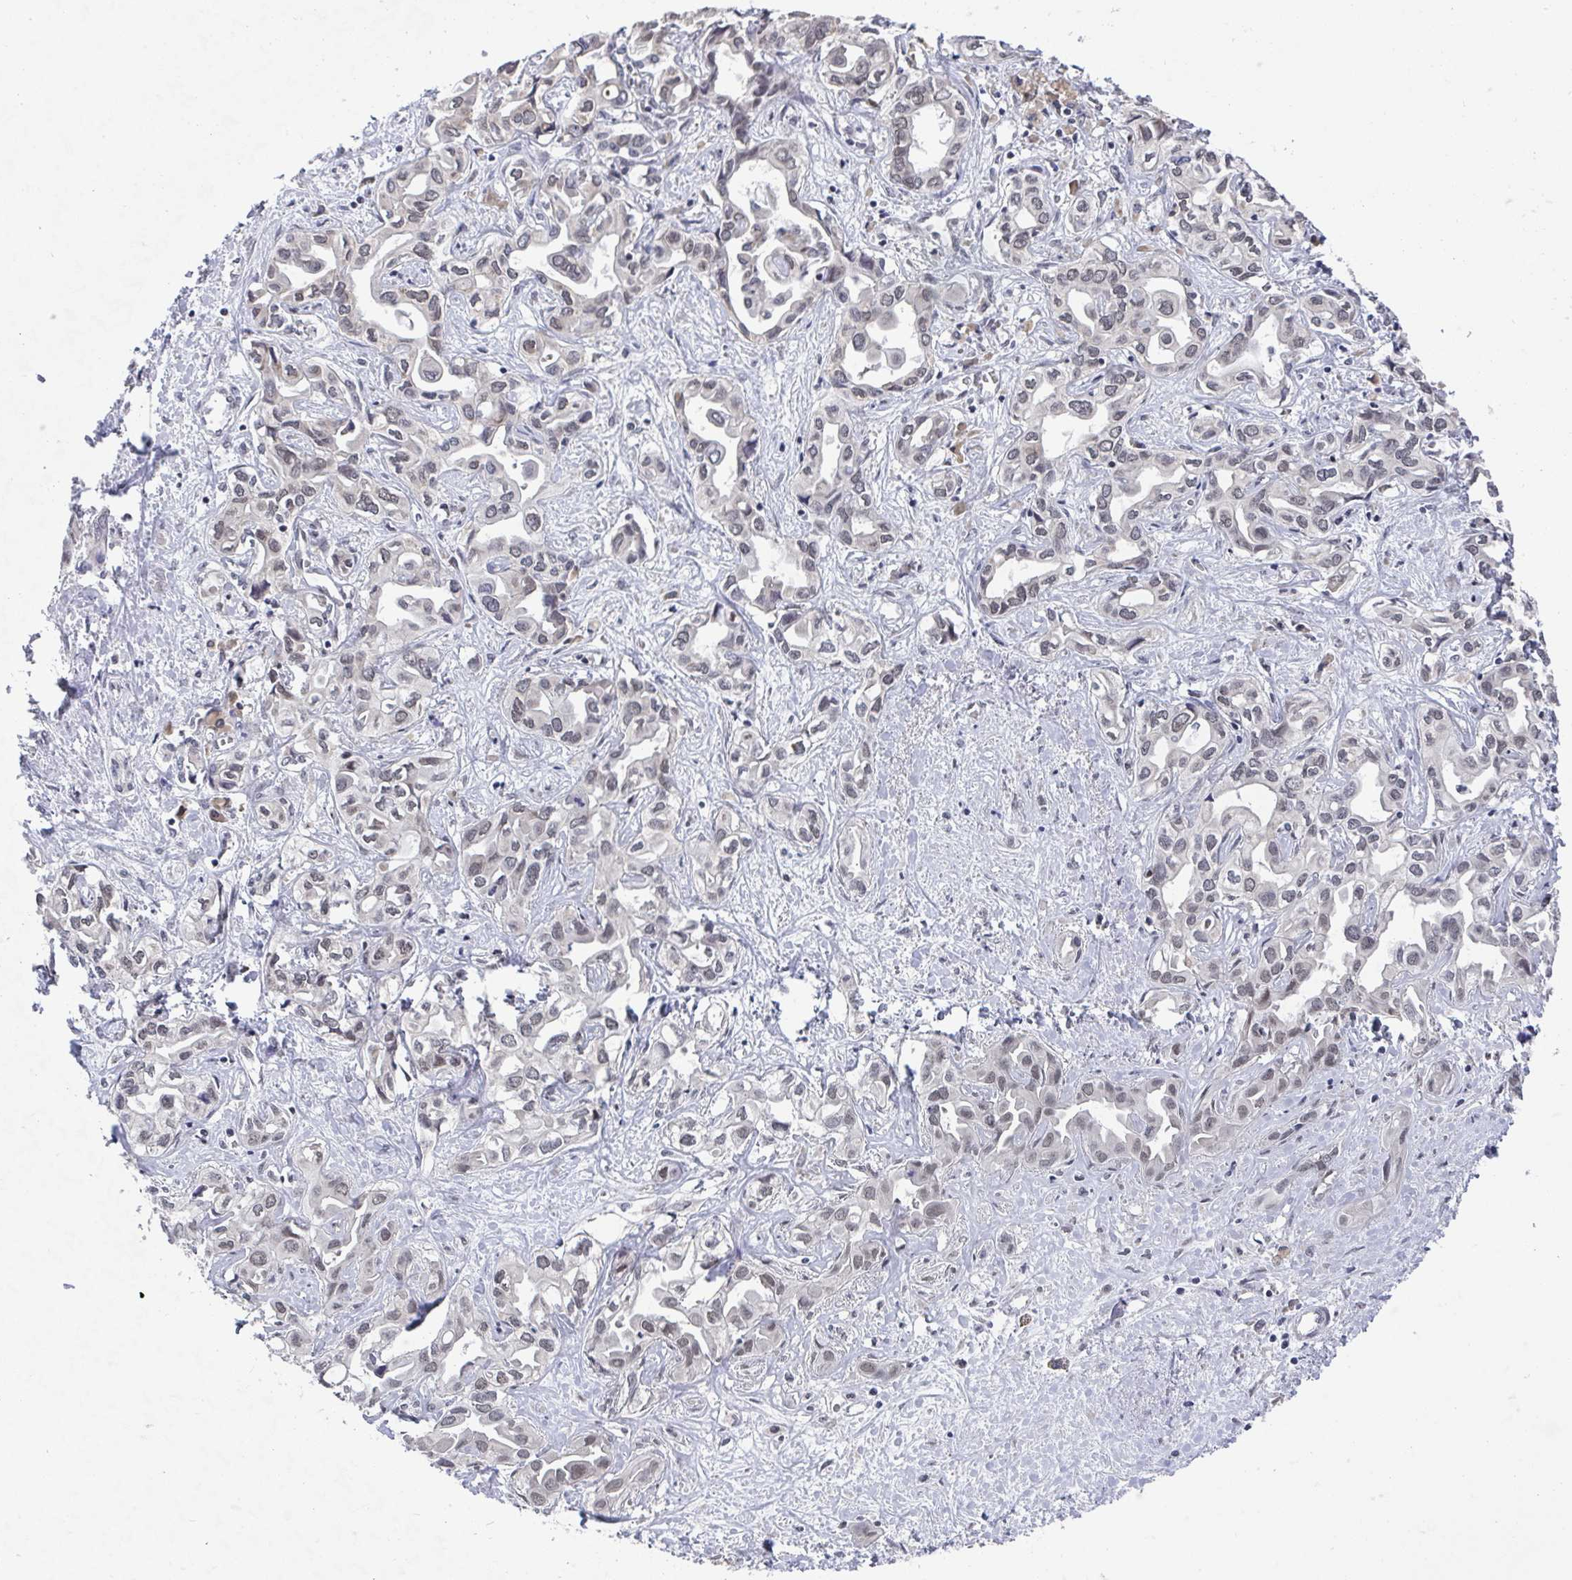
{"staining": {"intensity": "weak", "quantity": "25%-75%", "location": "nuclear"}, "tissue": "liver cancer", "cell_type": "Tumor cells", "image_type": "cancer", "snomed": [{"axis": "morphology", "description": "Cholangiocarcinoma"}, {"axis": "topography", "description": "Liver"}], "caption": "This is an image of IHC staining of cholangiocarcinoma (liver), which shows weak staining in the nuclear of tumor cells.", "gene": "JMJD1C", "patient": {"sex": "female", "age": 64}}